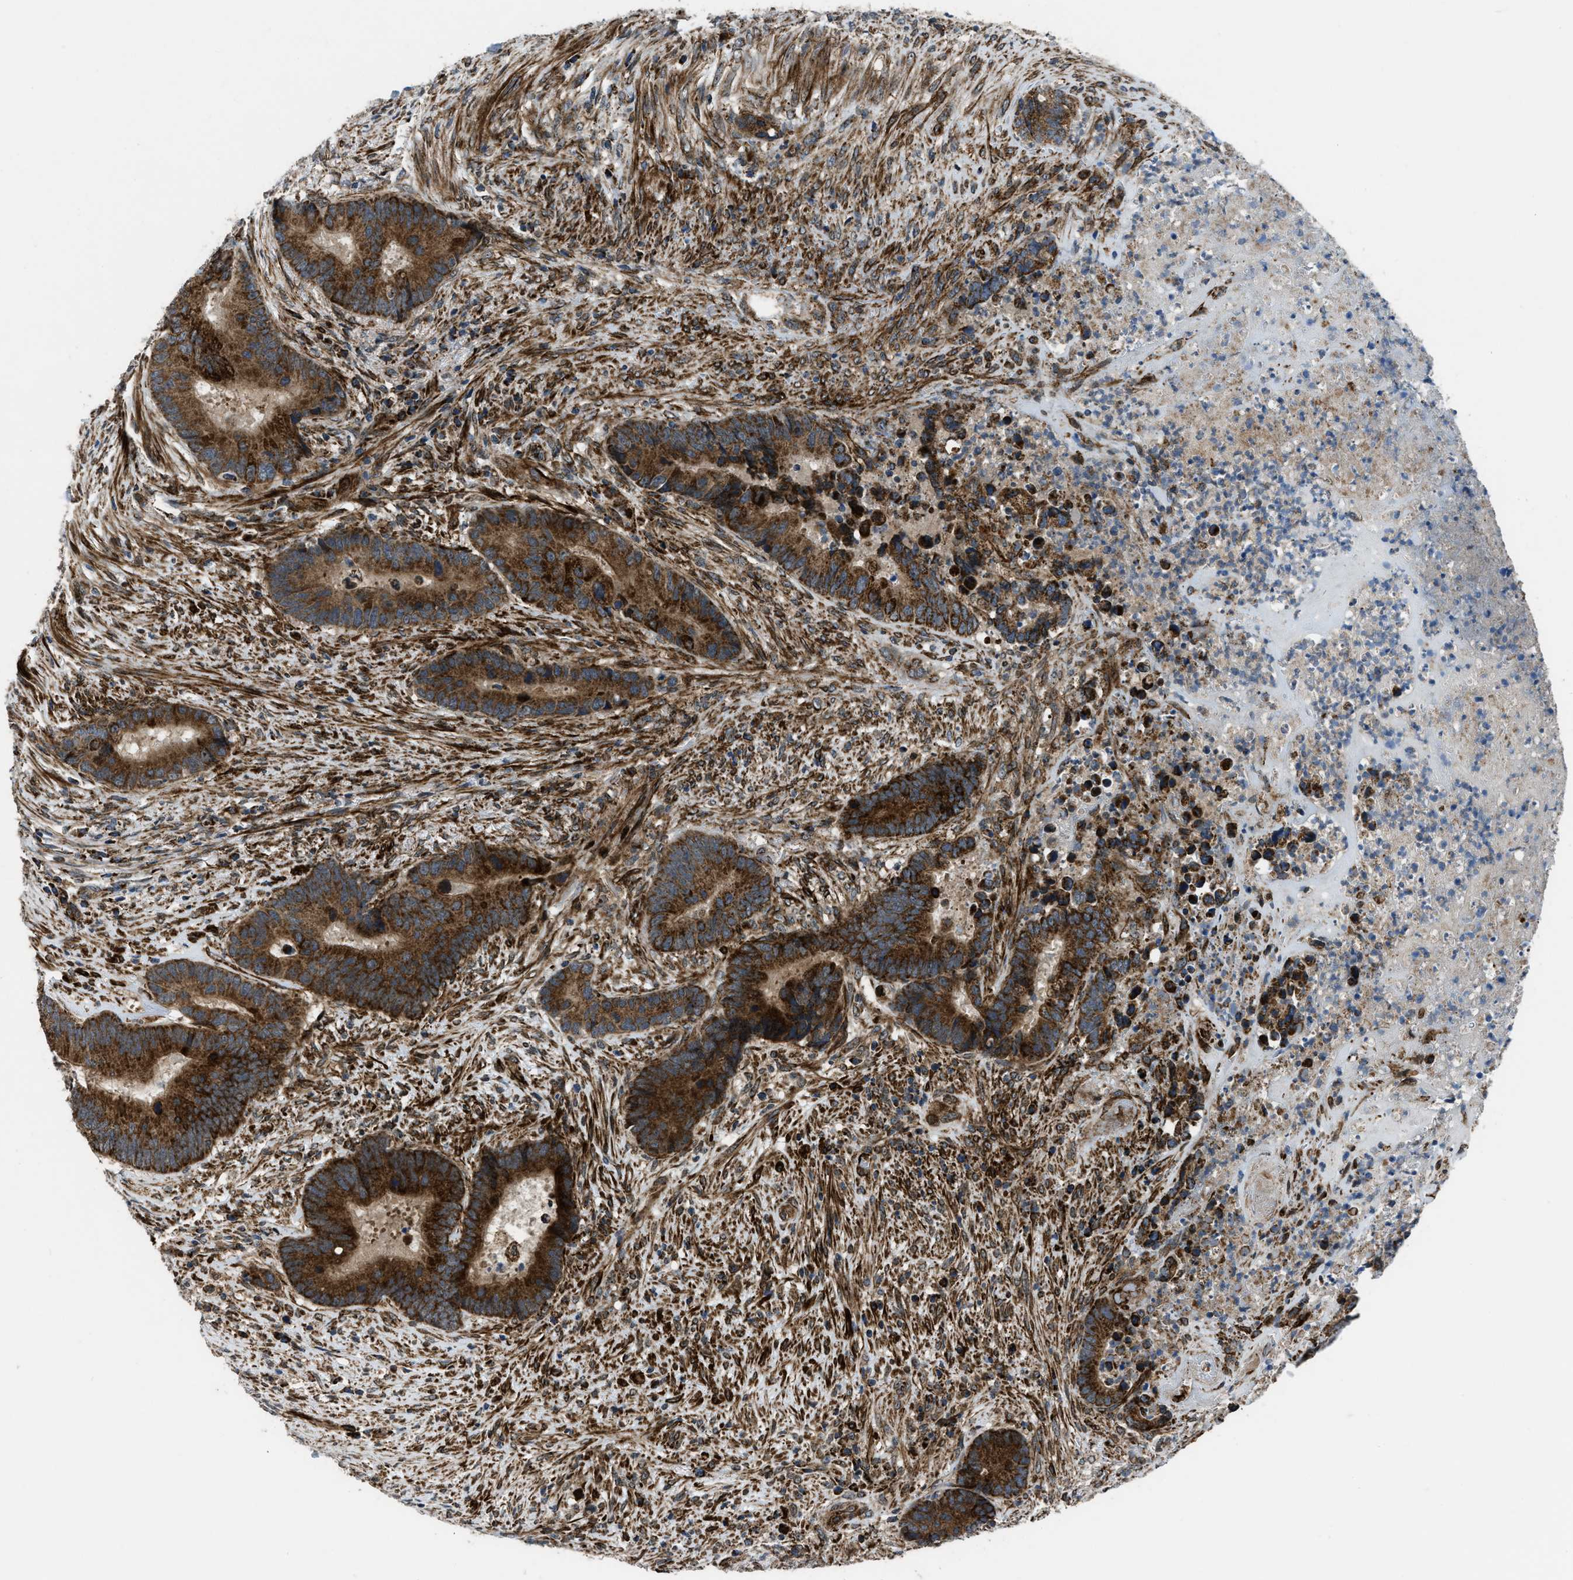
{"staining": {"intensity": "strong", "quantity": ">75%", "location": "cytoplasmic/membranous"}, "tissue": "colorectal cancer", "cell_type": "Tumor cells", "image_type": "cancer", "snomed": [{"axis": "morphology", "description": "Adenocarcinoma, NOS"}, {"axis": "topography", "description": "Rectum"}], "caption": "Colorectal adenocarcinoma stained with a protein marker reveals strong staining in tumor cells.", "gene": "GSDME", "patient": {"sex": "female", "age": 89}}